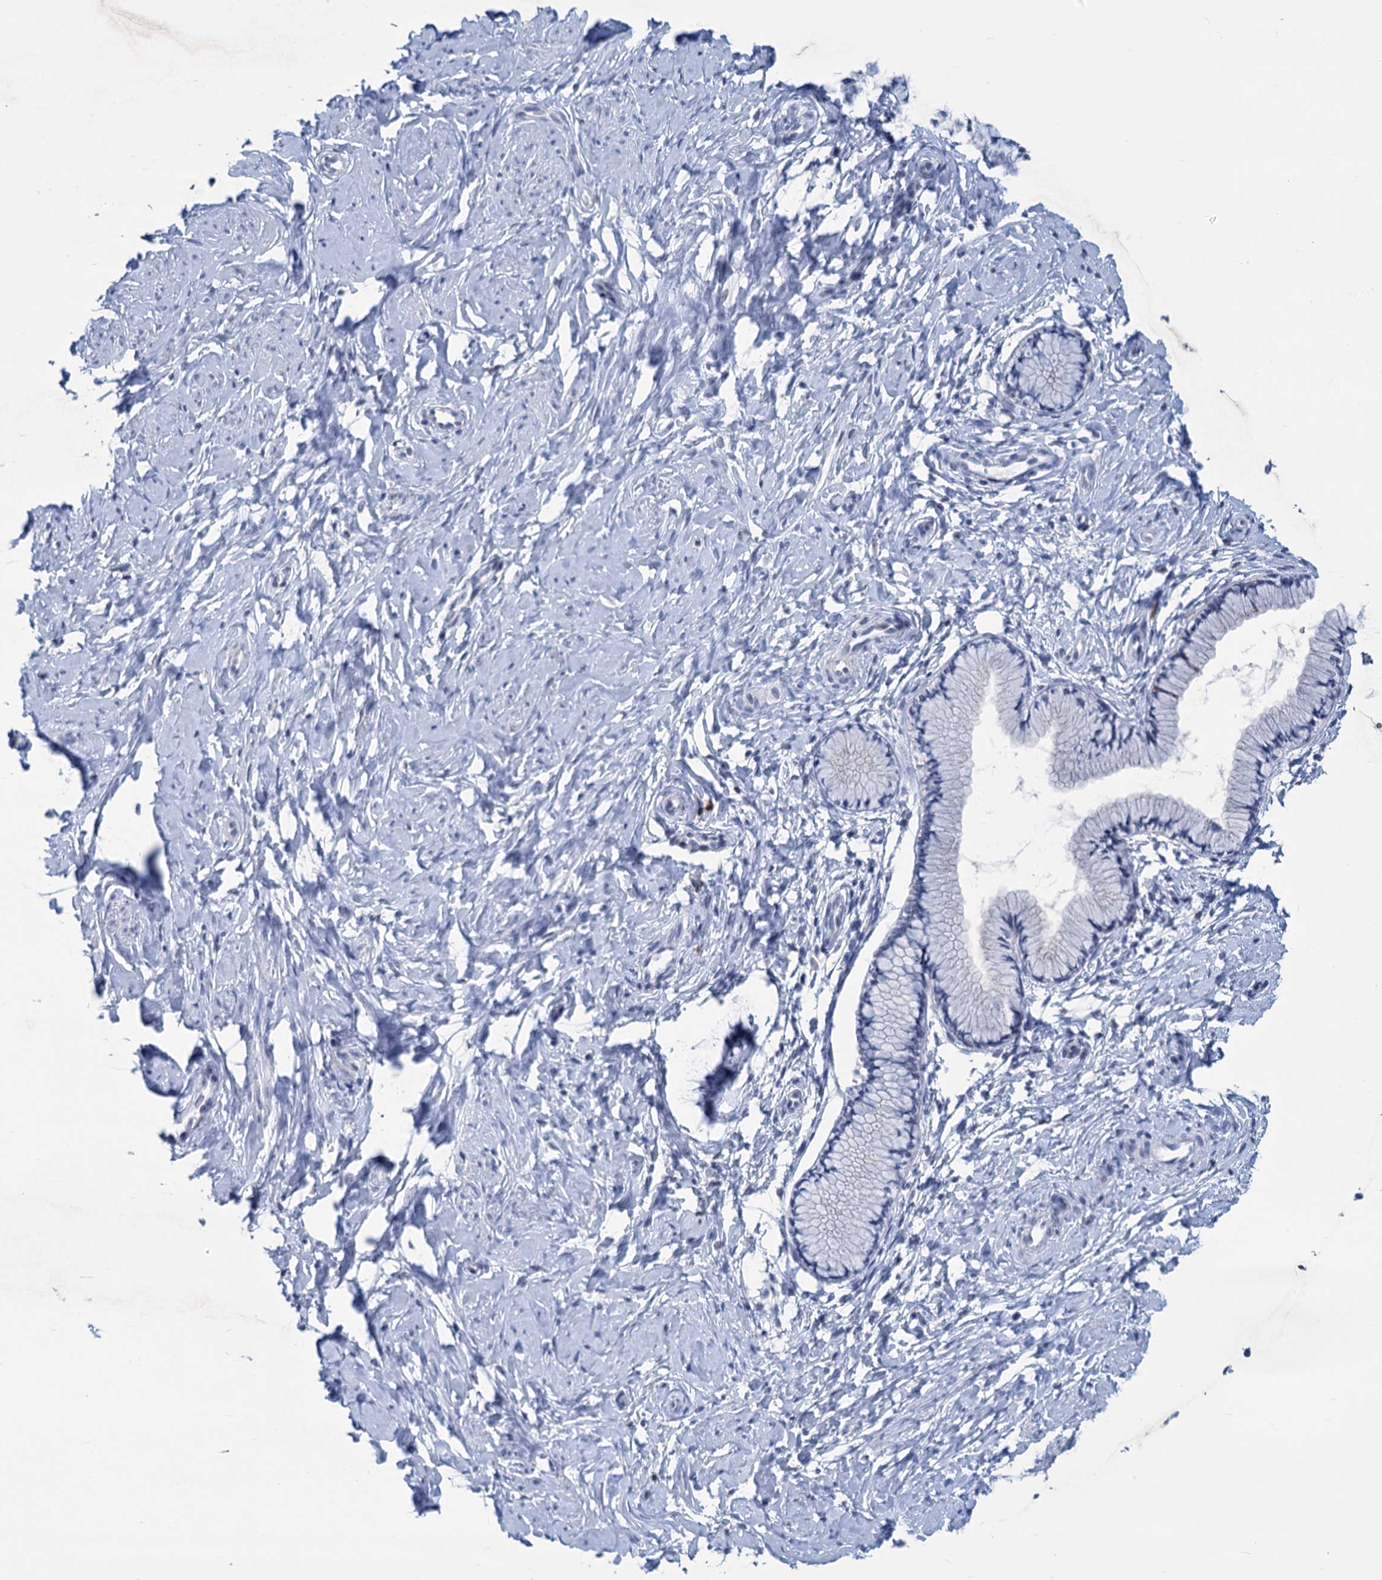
{"staining": {"intensity": "negative", "quantity": "none", "location": "none"}, "tissue": "cervix", "cell_type": "Glandular cells", "image_type": "normal", "snomed": [{"axis": "morphology", "description": "Normal tissue, NOS"}, {"axis": "topography", "description": "Cervix"}], "caption": "This is a image of IHC staining of benign cervix, which shows no positivity in glandular cells.", "gene": "NEU3", "patient": {"sex": "female", "age": 33}}